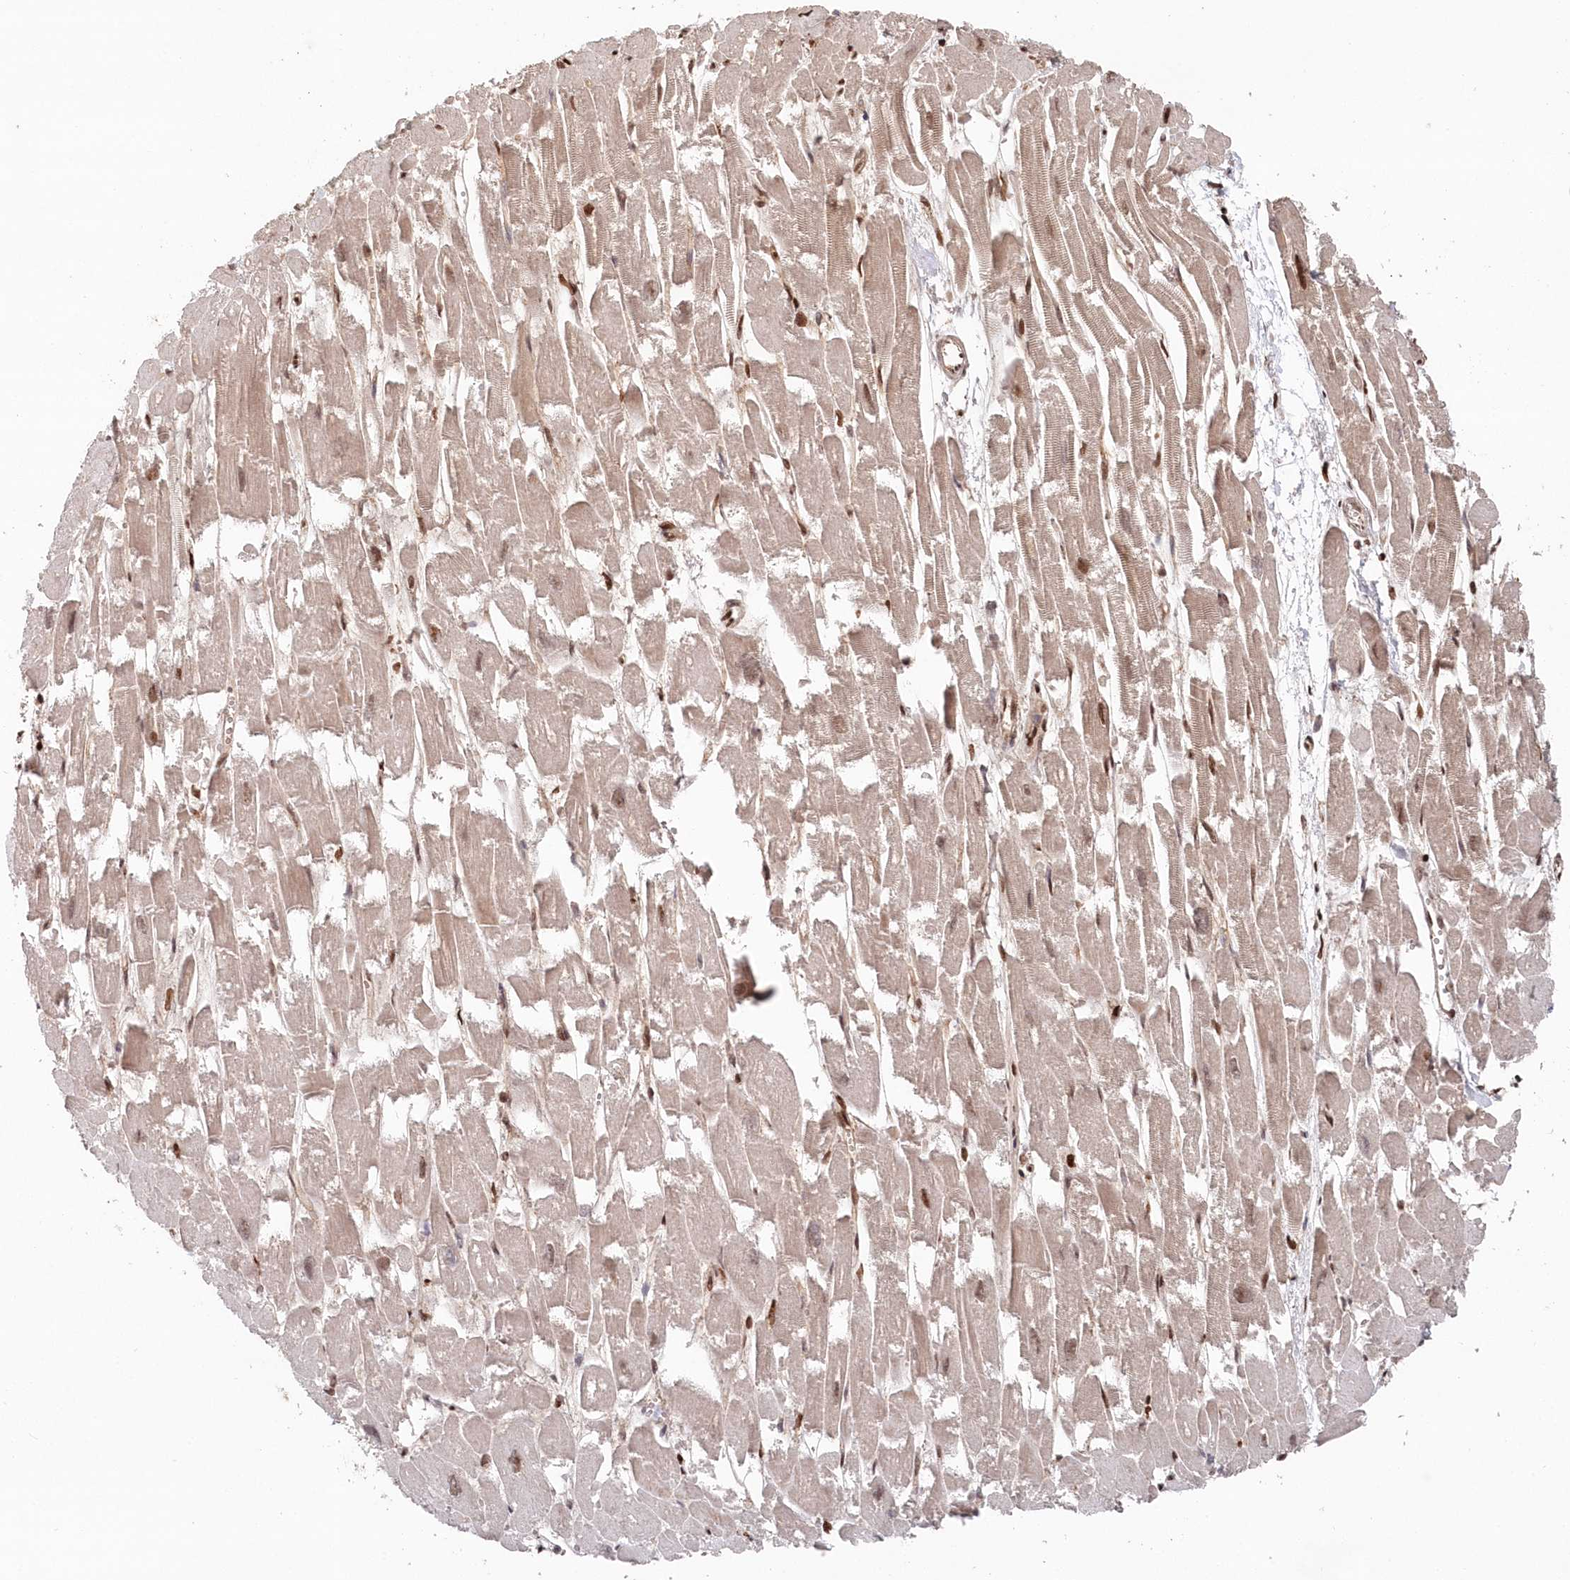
{"staining": {"intensity": "moderate", "quantity": "25%-75%", "location": "nuclear"}, "tissue": "heart muscle", "cell_type": "Cardiomyocytes", "image_type": "normal", "snomed": [{"axis": "morphology", "description": "Normal tissue, NOS"}, {"axis": "topography", "description": "Heart"}], "caption": "This image exhibits immunohistochemistry staining of benign human heart muscle, with medium moderate nuclear expression in about 25%-75% of cardiomyocytes.", "gene": "ABHD14B", "patient": {"sex": "male", "age": 54}}